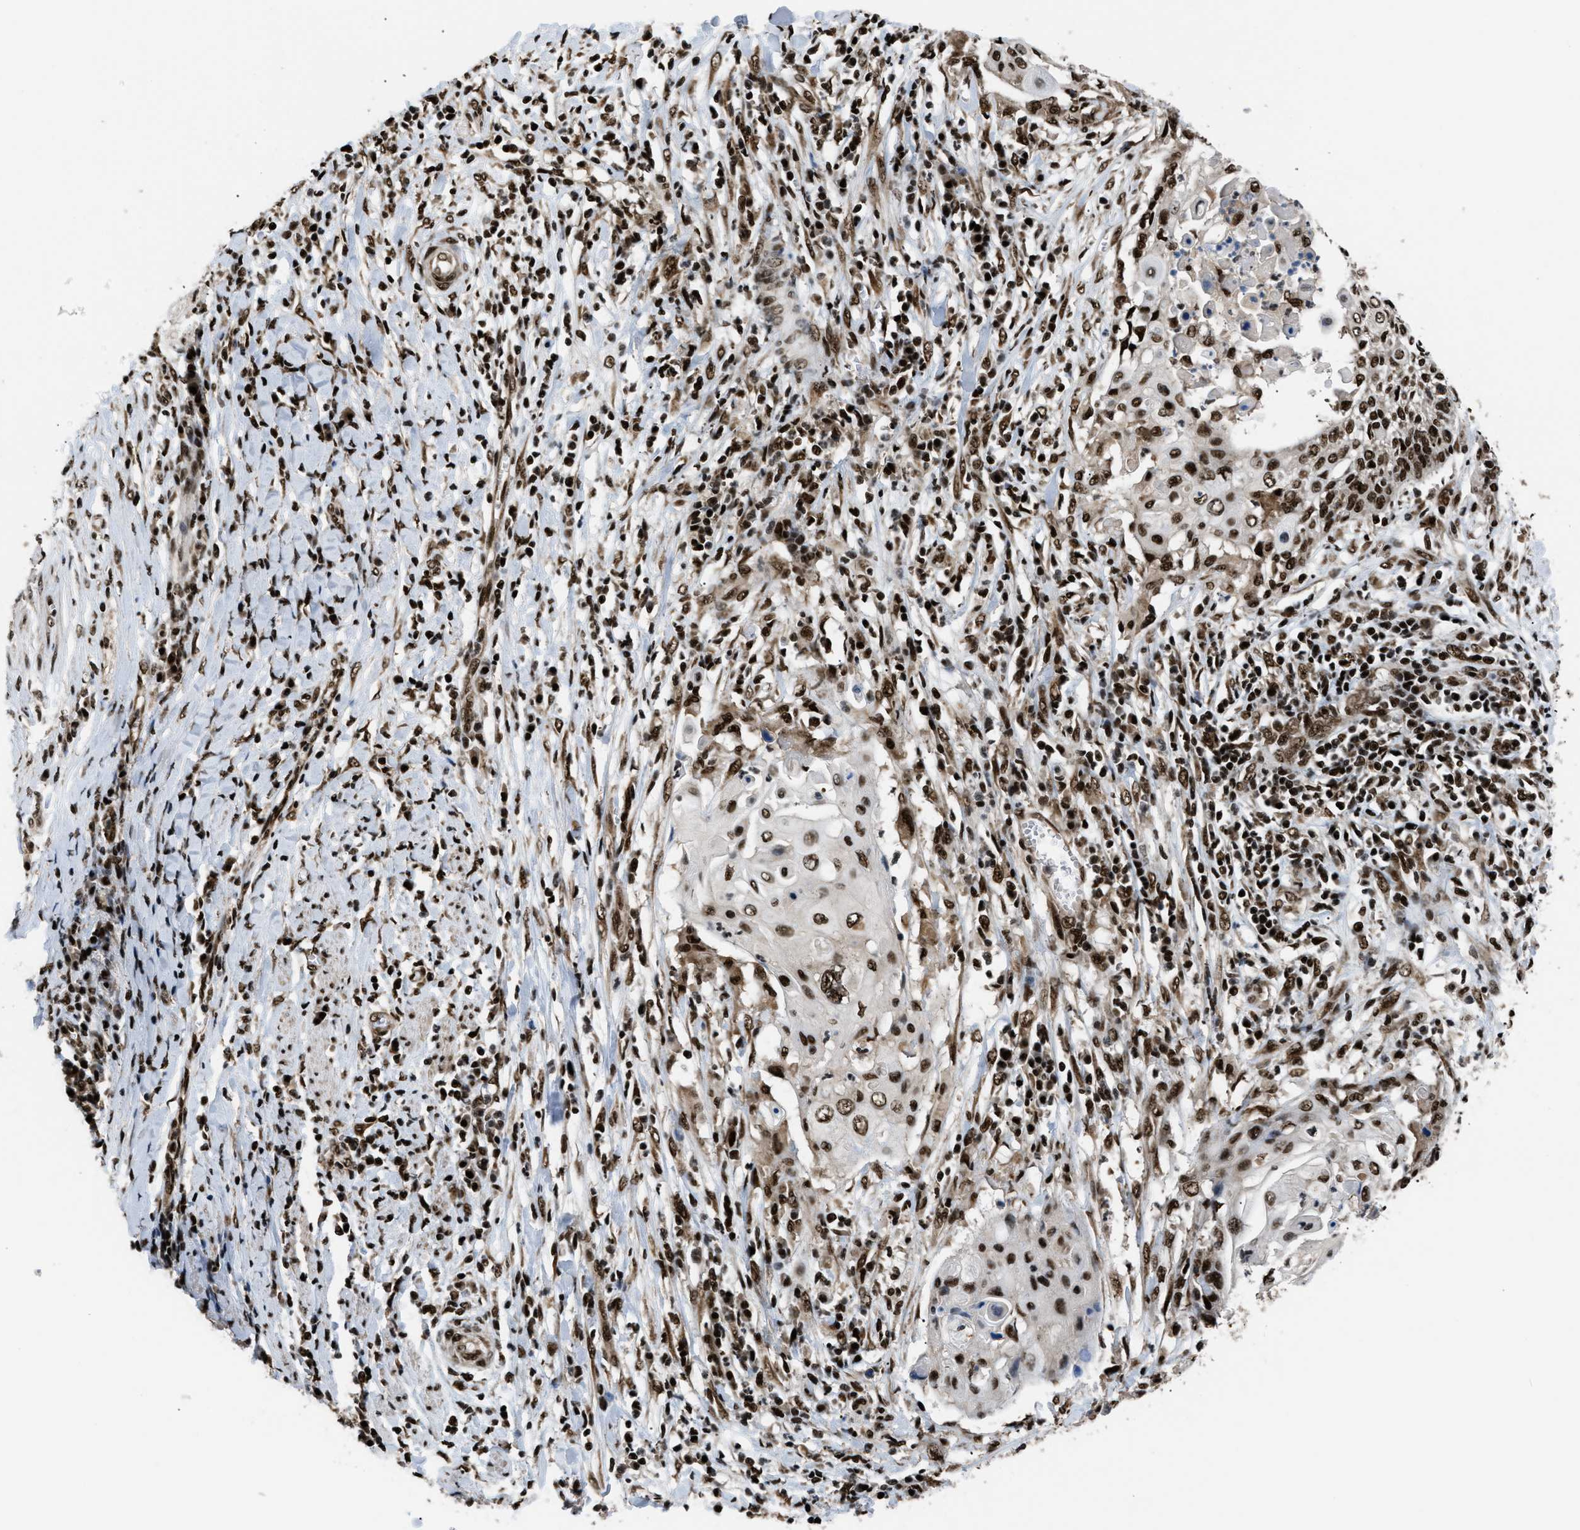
{"staining": {"intensity": "strong", "quantity": ">75%", "location": "nuclear"}, "tissue": "cervical cancer", "cell_type": "Tumor cells", "image_type": "cancer", "snomed": [{"axis": "morphology", "description": "Squamous cell carcinoma, NOS"}, {"axis": "topography", "description": "Cervix"}], "caption": "Squamous cell carcinoma (cervical) stained with a protein marker exhibits strong staining in tumor cells.", "gene": "RBM5", "patient": {"sex": "female", "age": 39}}